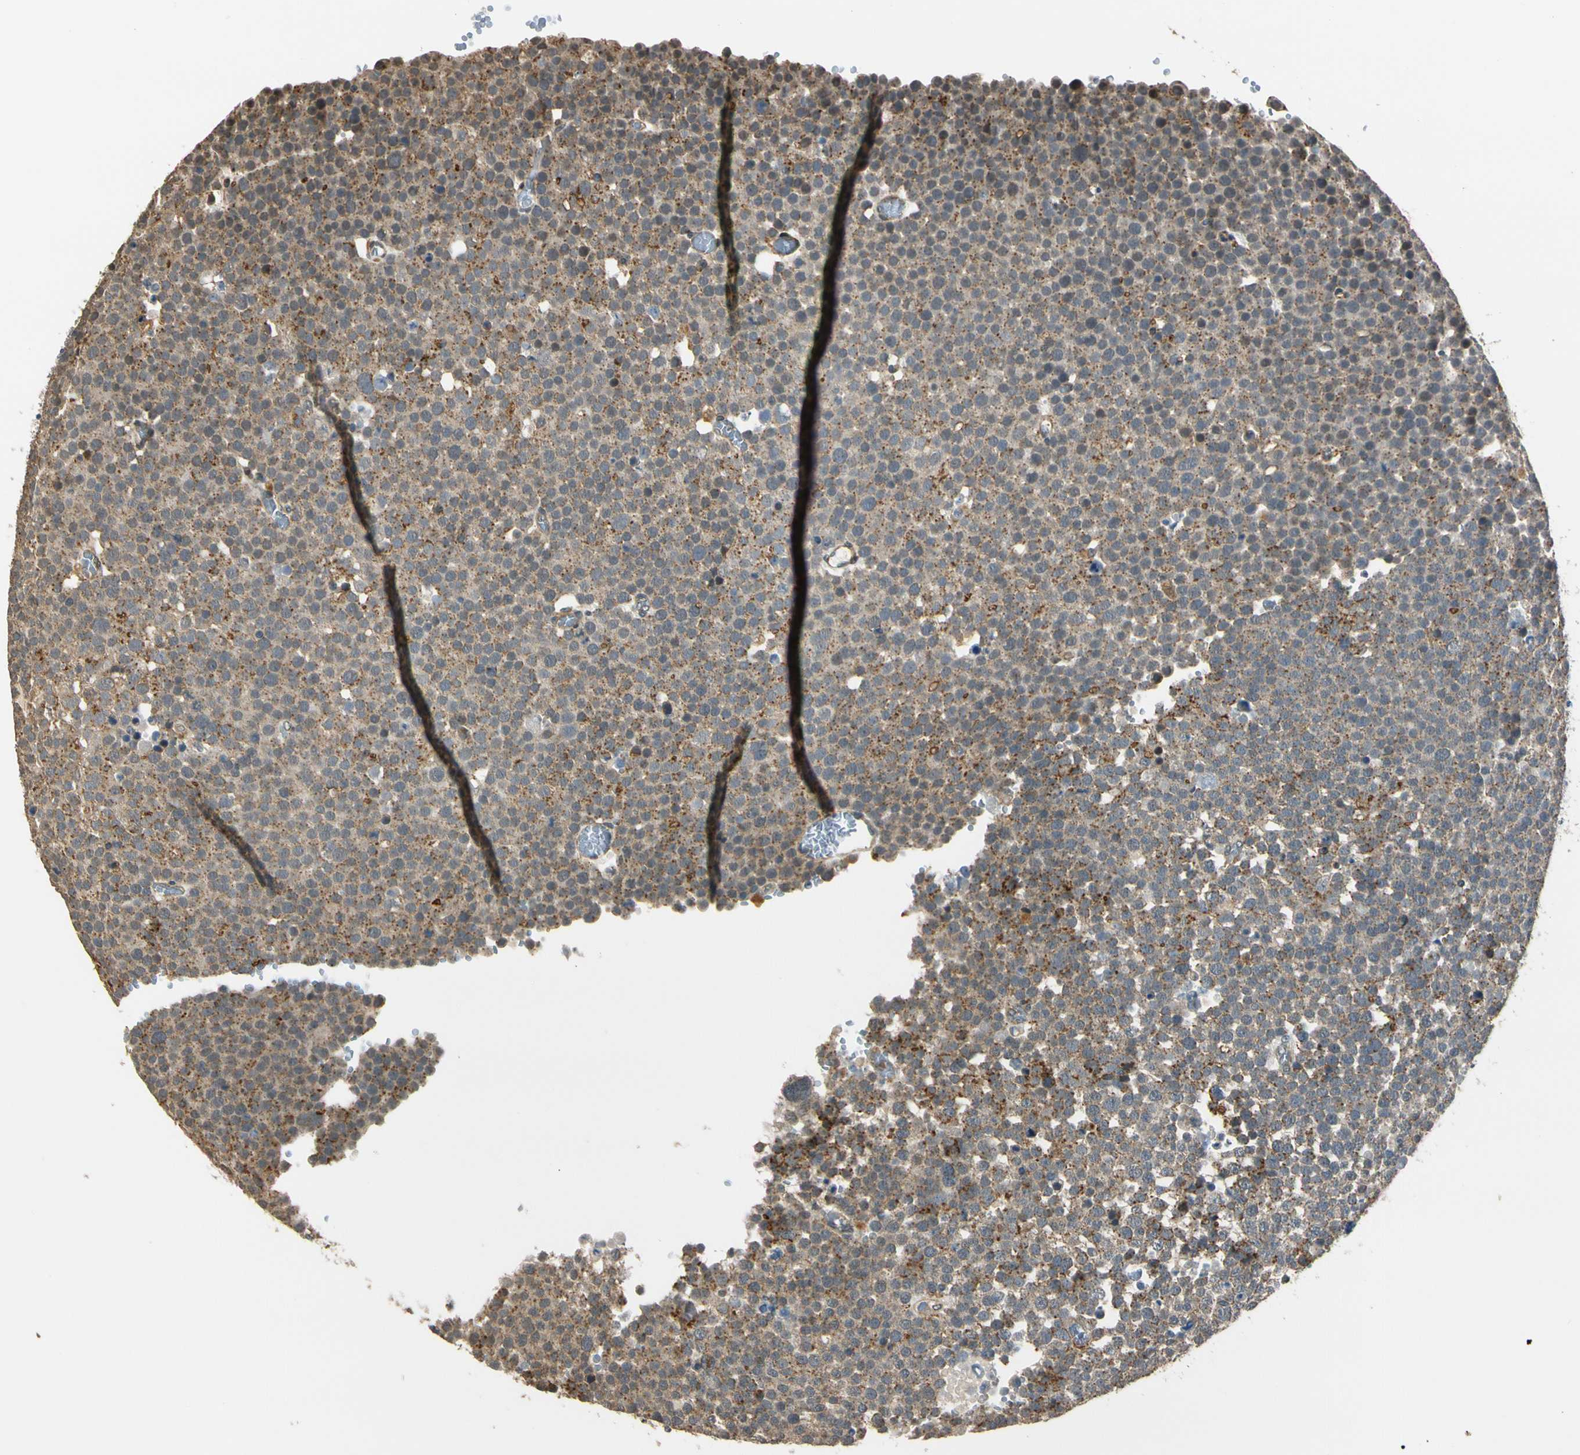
{"staining": {"intensity": "moderate", "quantity": "<25%", "location": "cytoplasmic/membranous"}, "tissue": "testis cancer", "cell_type": "Tumor cells", "image_type": "cancer", "snomed": [{"axis": "morphology", "description": "Seminoma, NOS"}, {"axis": "topography", "description": "Testis"}], "caption": "Protein positivity by IHC exhibits moderate cytoplasmic/membranous expression in approximately <25% of tumor cells in testis seminoma. Ihc stains the protein in brown and the nuclei are stained blue.", "gene": "LAMTOR1", "patient": {"sex": "male", "age": 71}}